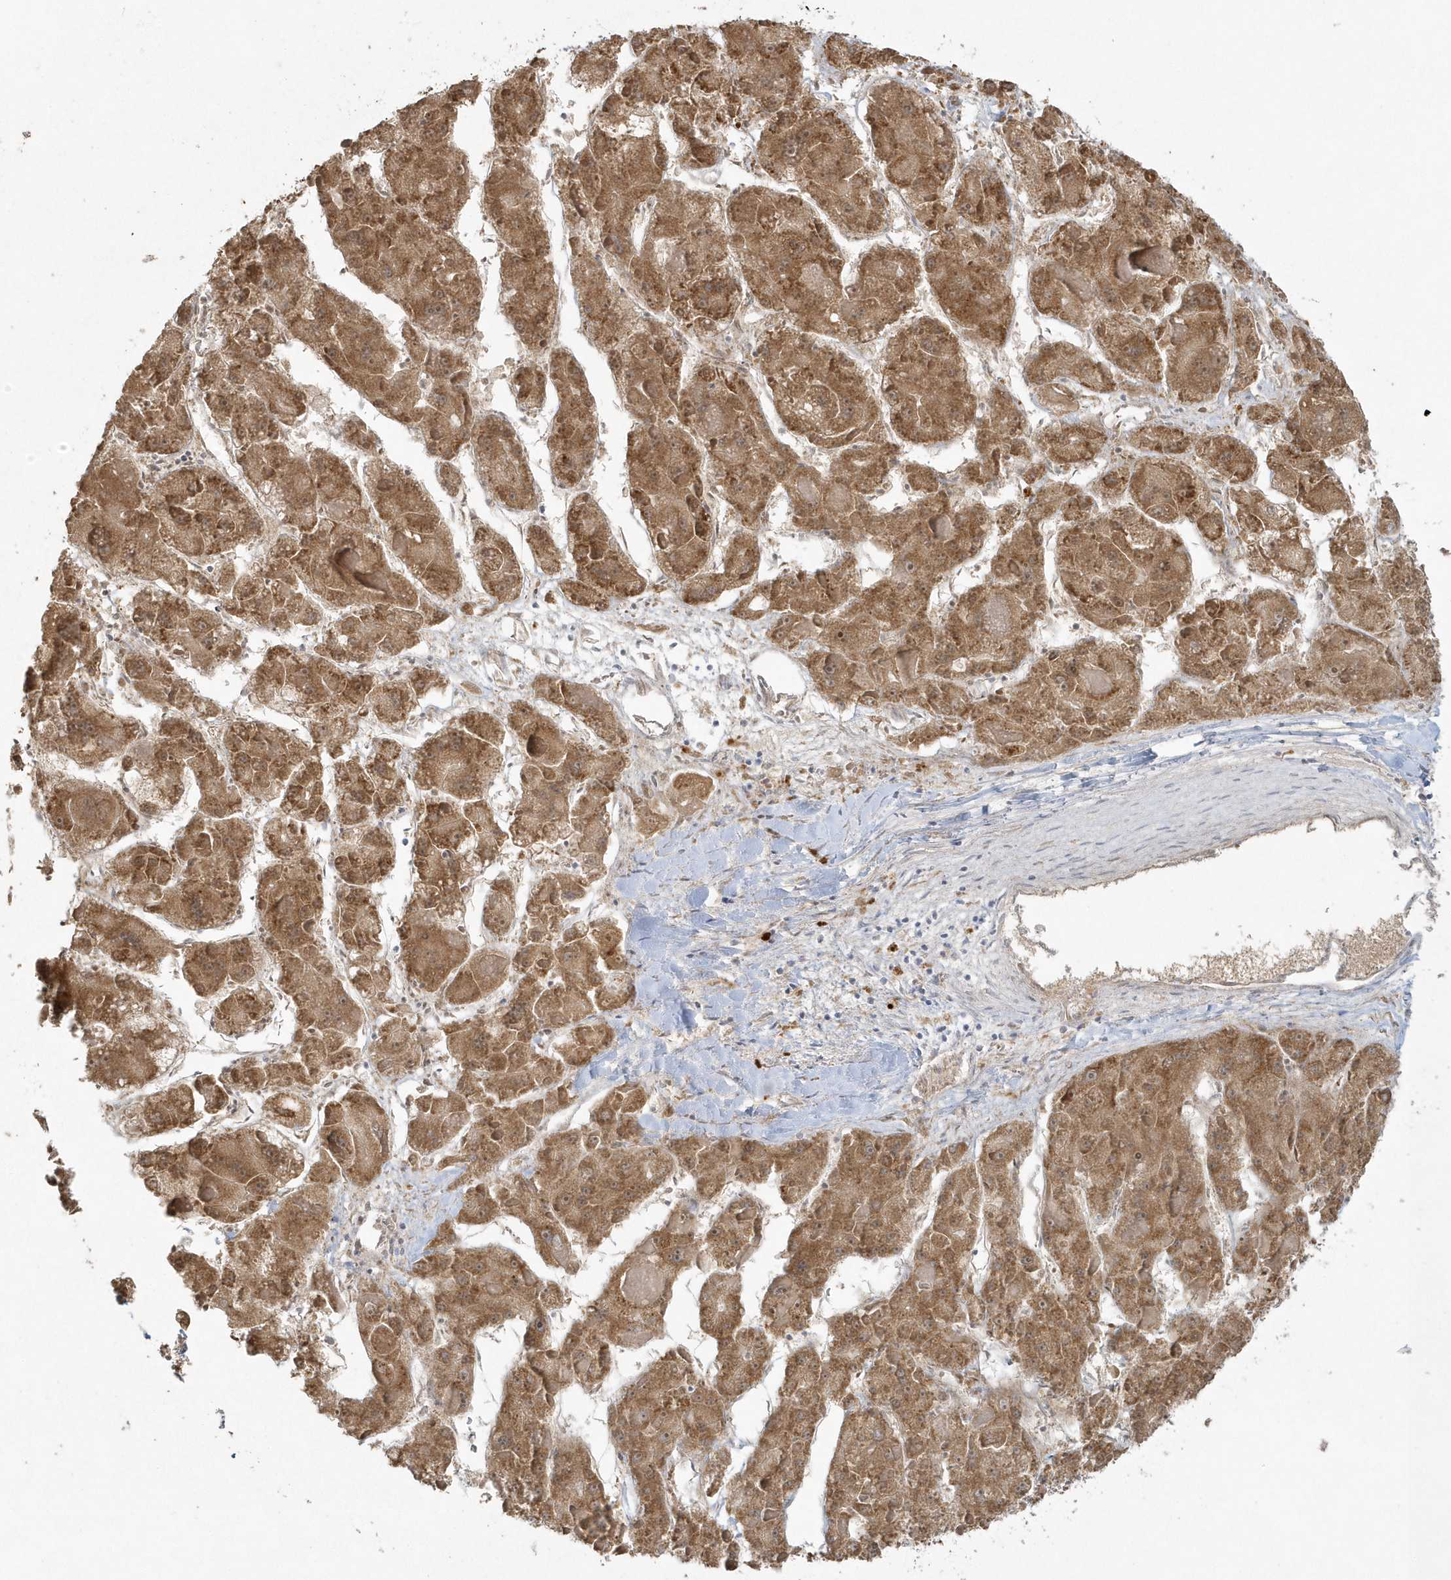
{"staining": {"intensity": "moderate", "quantity": ">75%", "location": "cytoplasmic/membranous"}, "tissue": "liver cancer", "cell_type": "Tumor cells", "image_type": "cancer", "snomed": [{"axis": "morphology", "description": "Carcinoma, Hepatocellular, NOS"}, {"axis": "topography", "description": "Liver"}], "caption": "Moderate cytoplasmic/membranous protein staining is seen in approximately >75% of tumor cells in liver hepatocellular carcinoma. (brown staining indicates protein expression, while blue staining denotes nuclei).", "gene": "BLTP3A", "patient": {"sex": "female", "age": 73}}